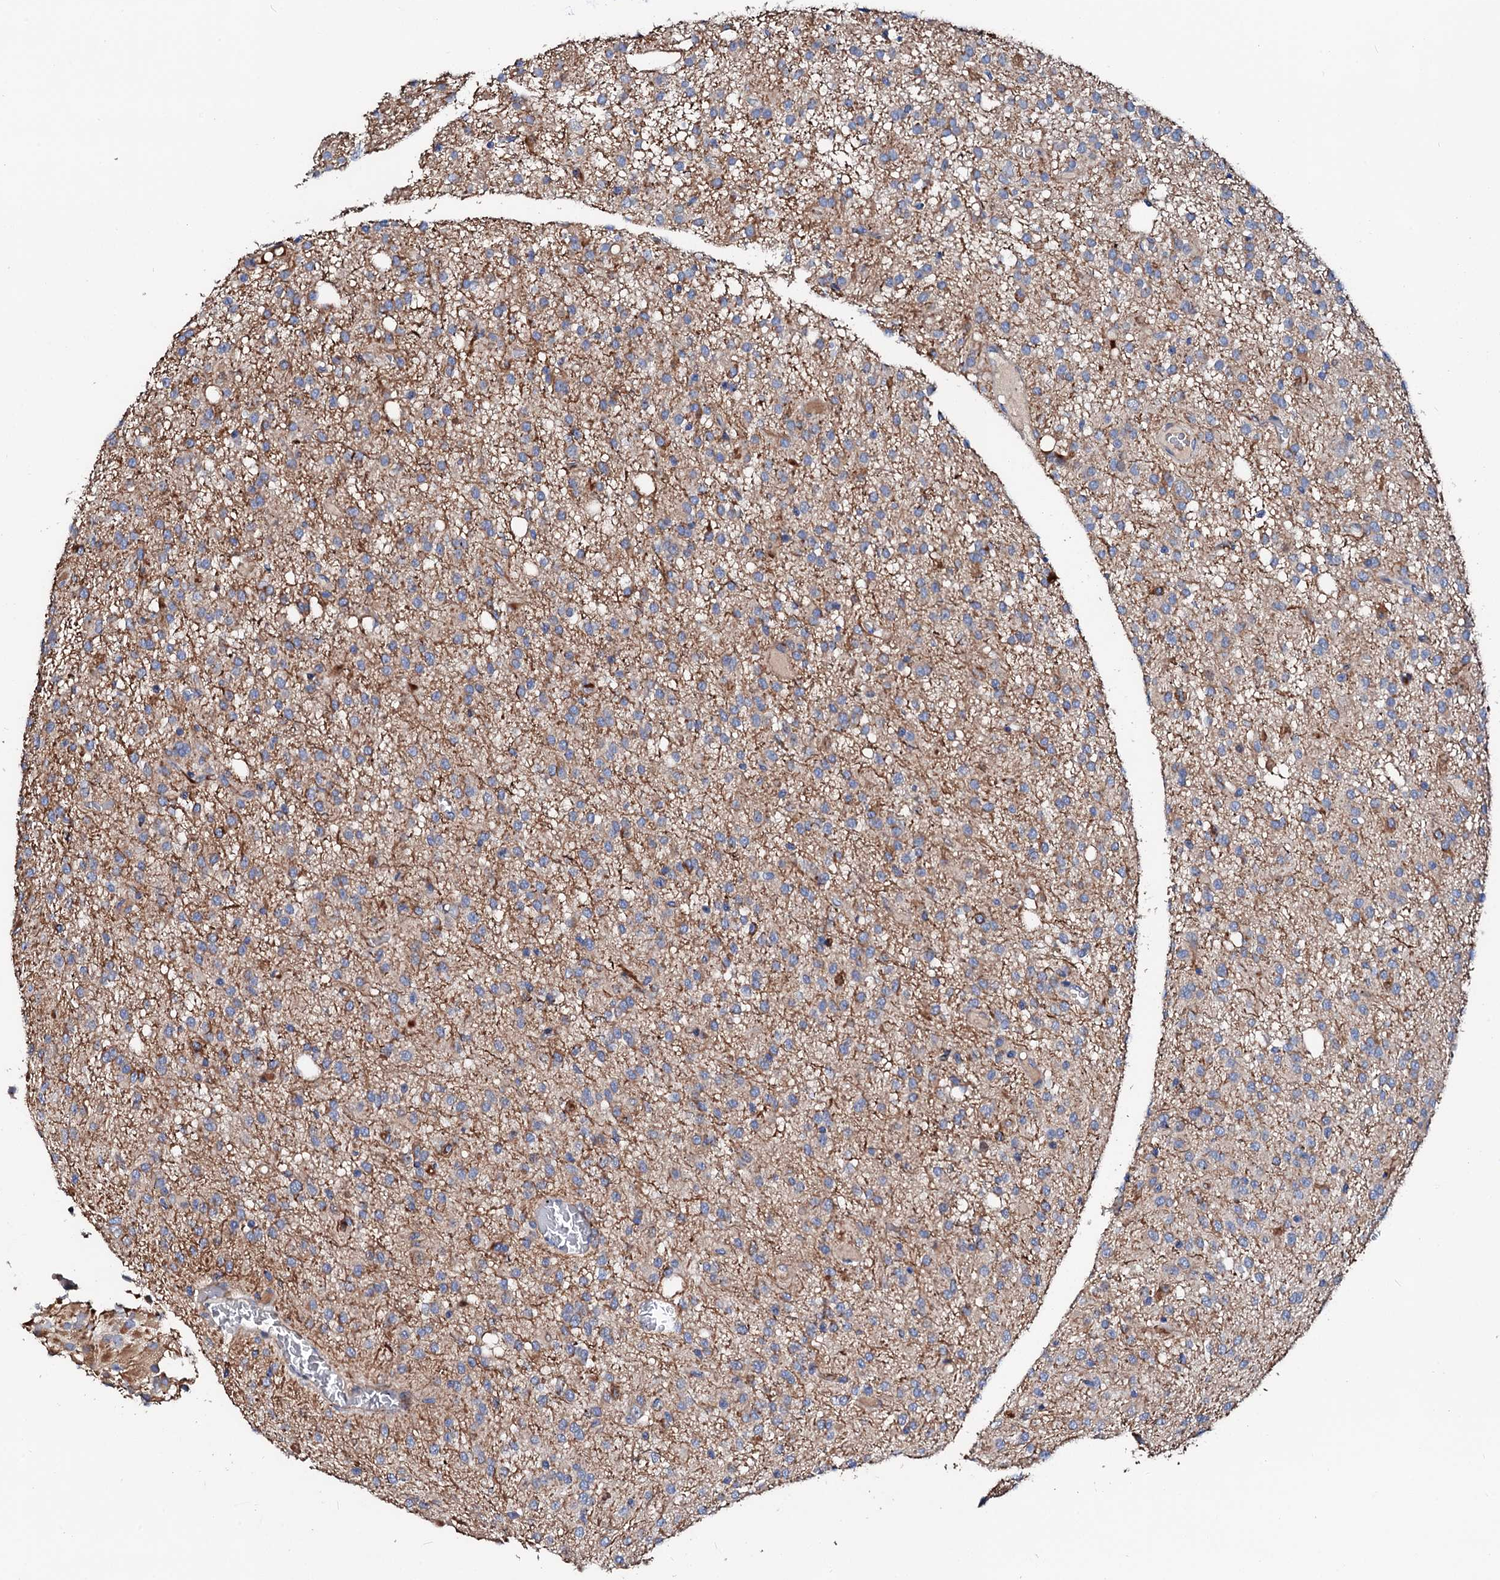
{"staining": {"intensity": "moderate", "quantity": "<25%", "location": "cytoplasmic/membranous"}, "tissue": "glioma", "cell_type": "Tumor cells", "image_type": "cancer", "snomed": [{"axis": "morphology", "description": "Glioma, malignant, High grade"}, {"axis": "topography", "description": "Brain"}], "caption": "Moderate cytoplasmic/membranous expression for a protein is identified in about <25% of tumor cells of glioma using IHC.", "gene": "SLC10A7", "patient": {"sex": "female", "age": 59}}